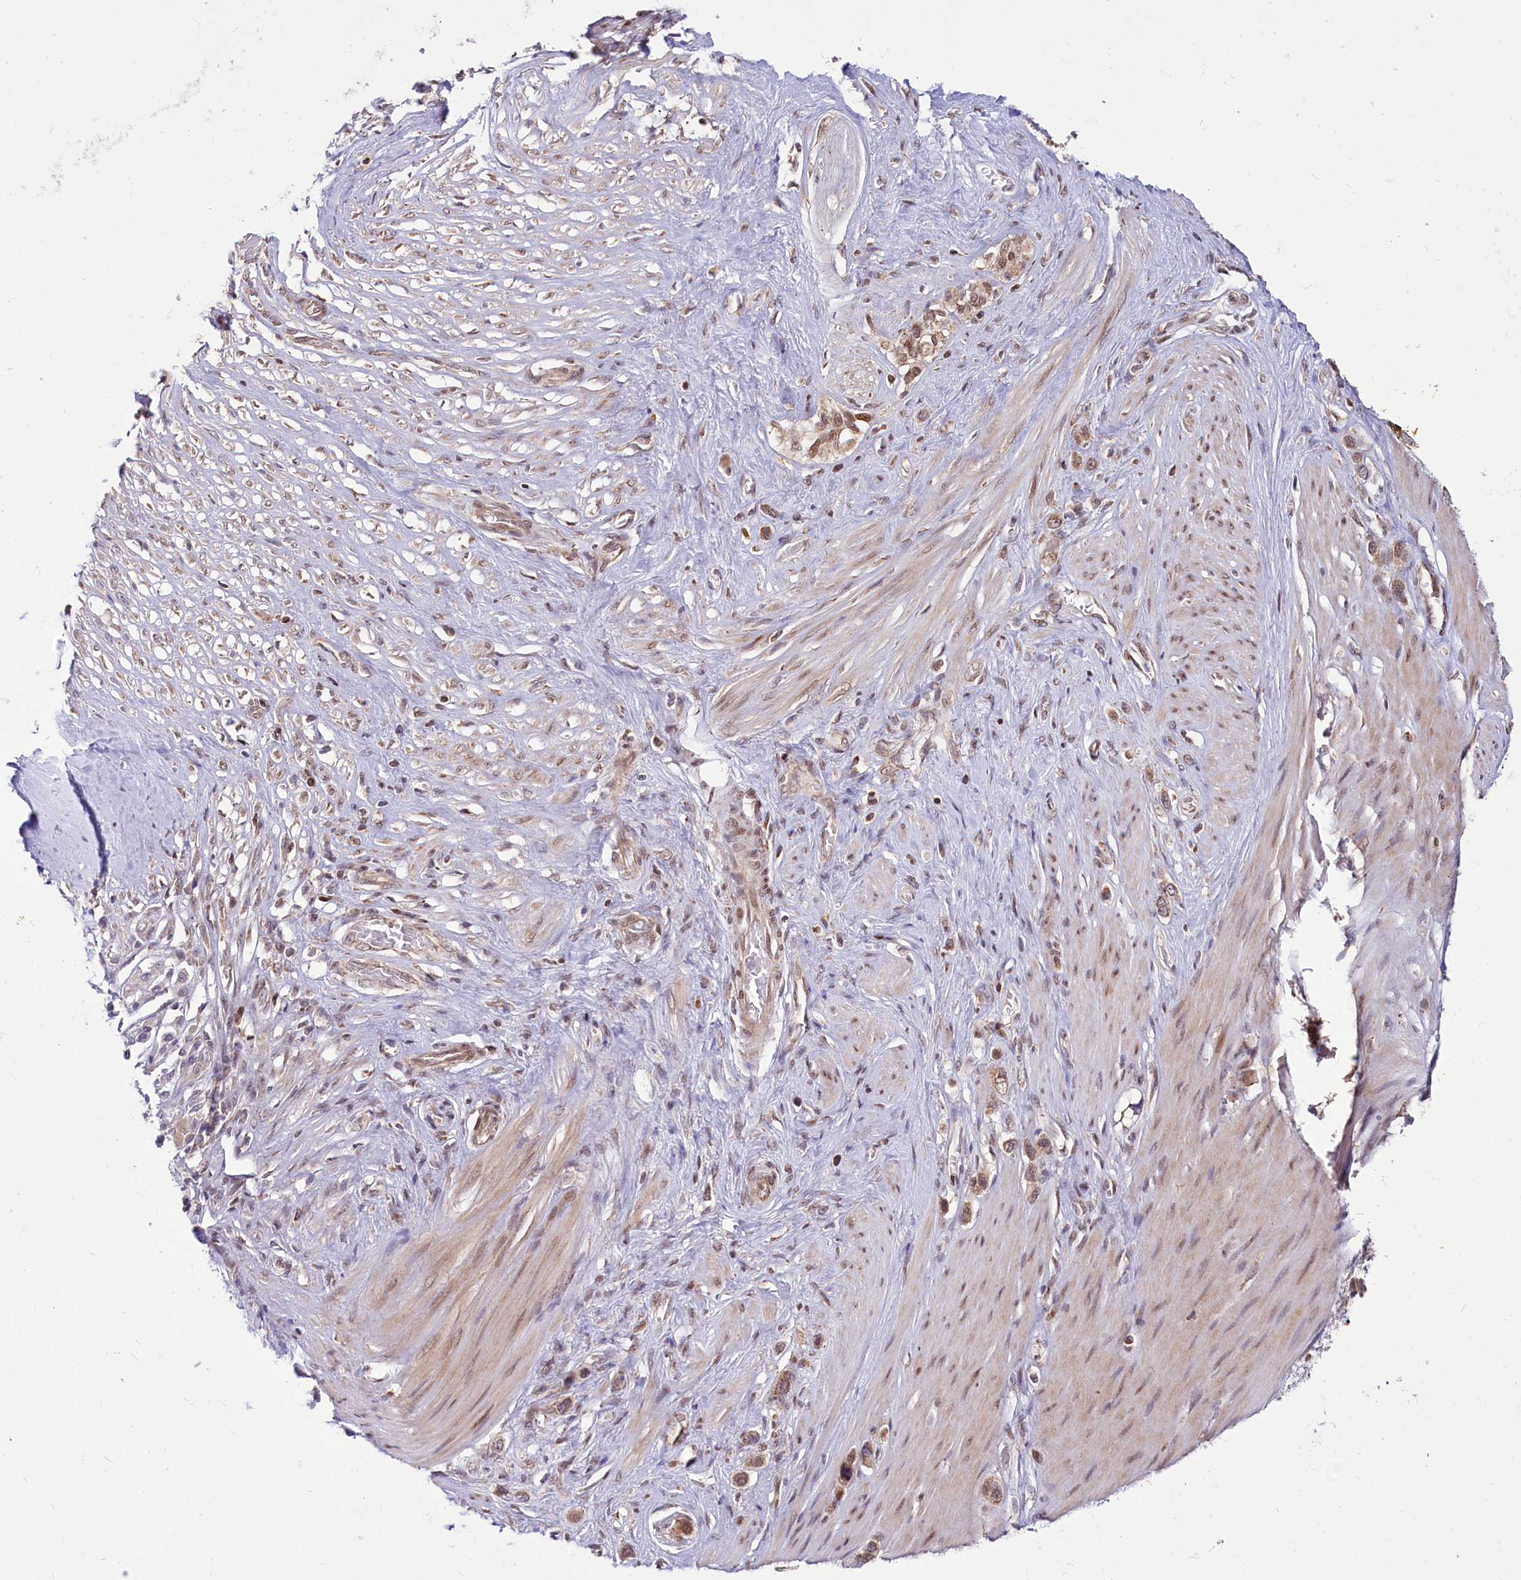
{"staining": {"intensity": "moderate", "quantity": ">75%", "location": "cytoplasmic/membranous,nuclear"}, "tissue": "stomach cancer", "cell_type": "Tumor cells", "image_type": "cancer", "snomed": [{"axis": "morphology", "description": "Adenocarcinoma, NOS"}, {"axis": "morphology", "description": "Adenocarcinoma, High grade"}, {"axis": "topography", "description": "Stomach, upper"}, {"axis": "topography", "description": "Stomach, lower"}], "caption": "Stomach cancer stained for a protein (brown) exhibits moderate cytoplasmic/membranous and nuclear positive expression in about >75% of tumor cells.", "gene": "PHC3", "patient": {"sex": "female", "age": 65}}